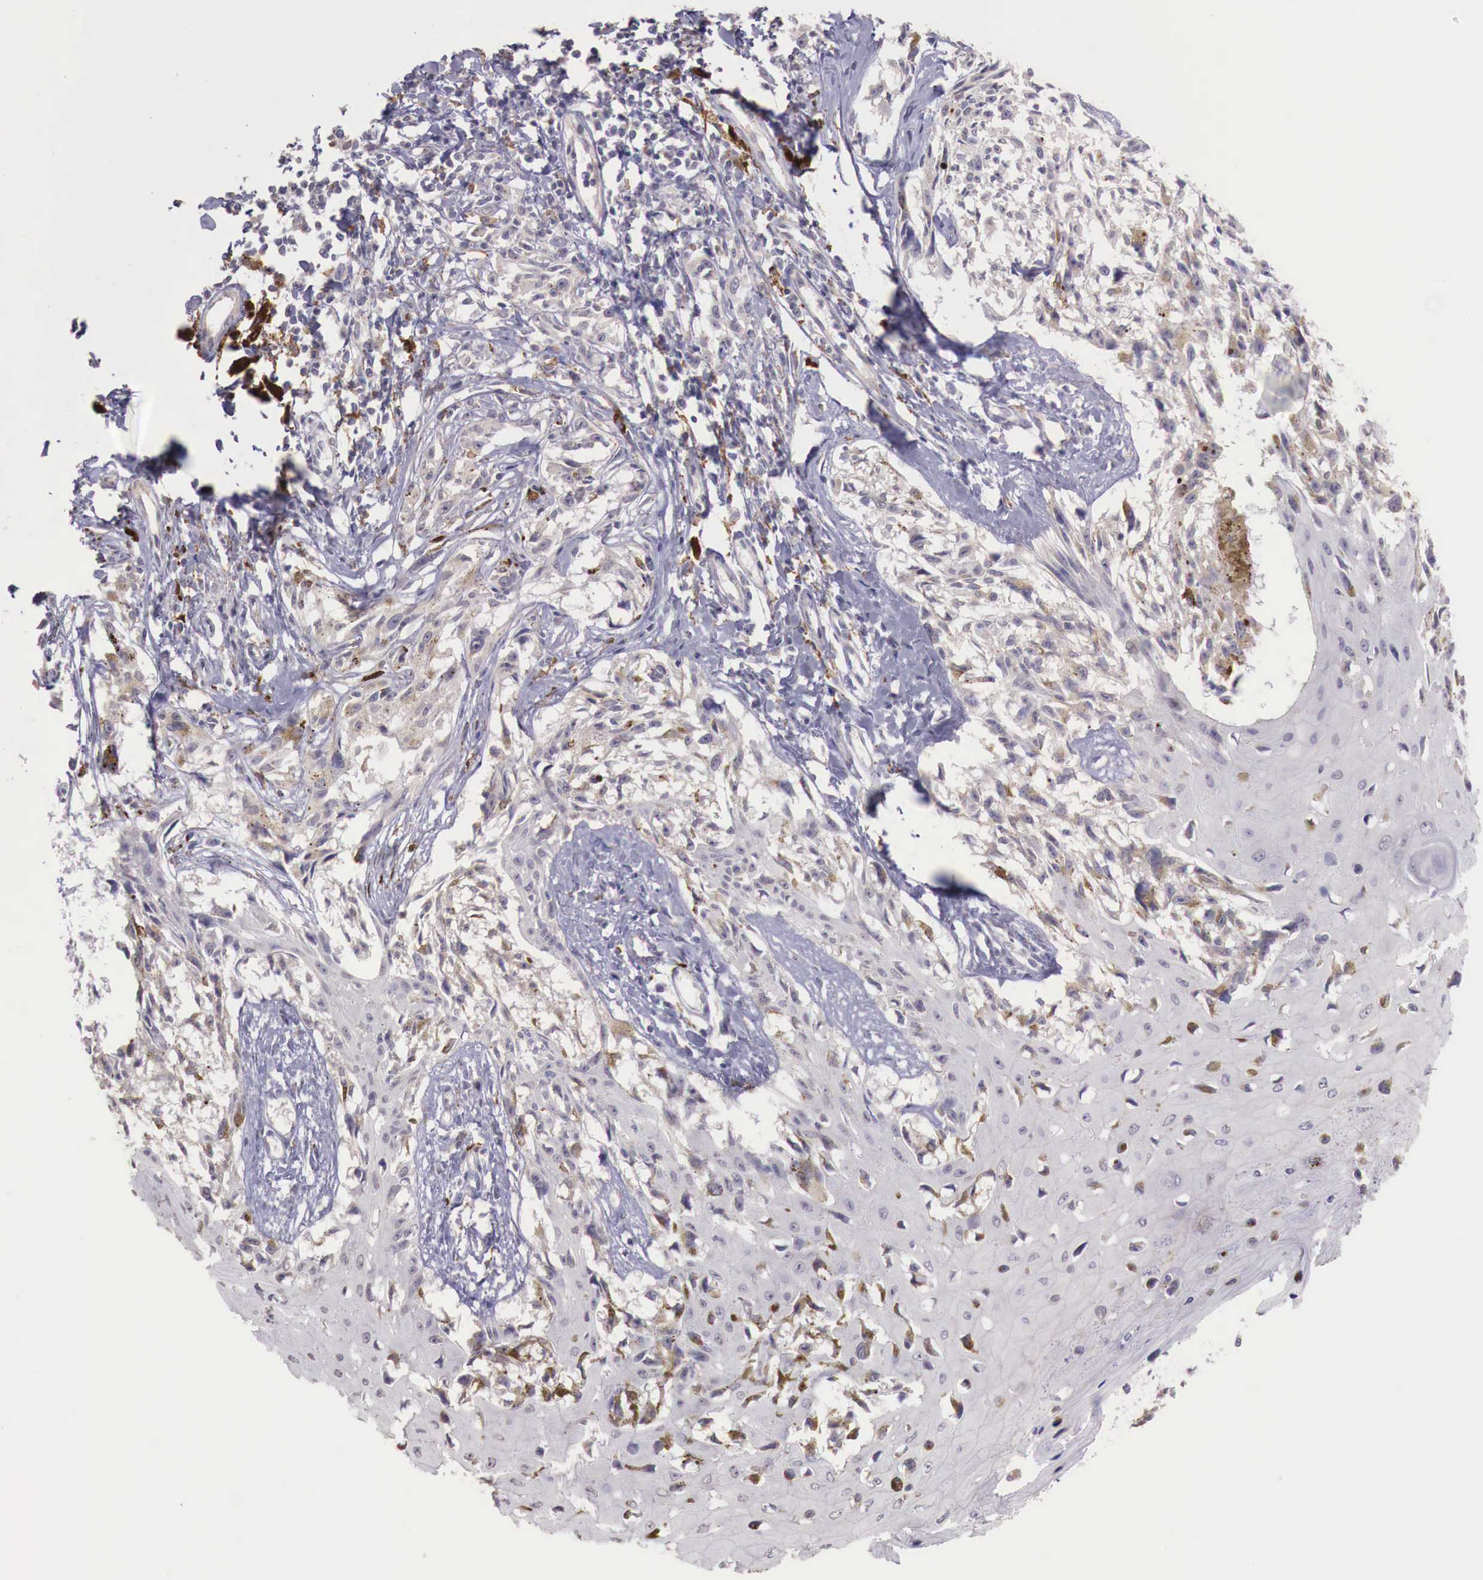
{"staining": {"intensity": "weak", "quantity": "<25%", "location": "cytoplasmic/membranous"}, "tissue": "melanoma", "cell_type": "Tumor cells", "image_type": "cancer", "snomed": [{"axis": "morphology", "description": "Malignant melanoma, NOS"}, {"axis": "topography", "description": "Skin"}], "caption": "Immunohistochemistry photomicrograph of neoplastic tissue: melanoma stained with DAB demonstrates no significant protein staining in tumor cells.", "gene": "CHRDL1", "patient": {"sex": "female", "age": 82}}